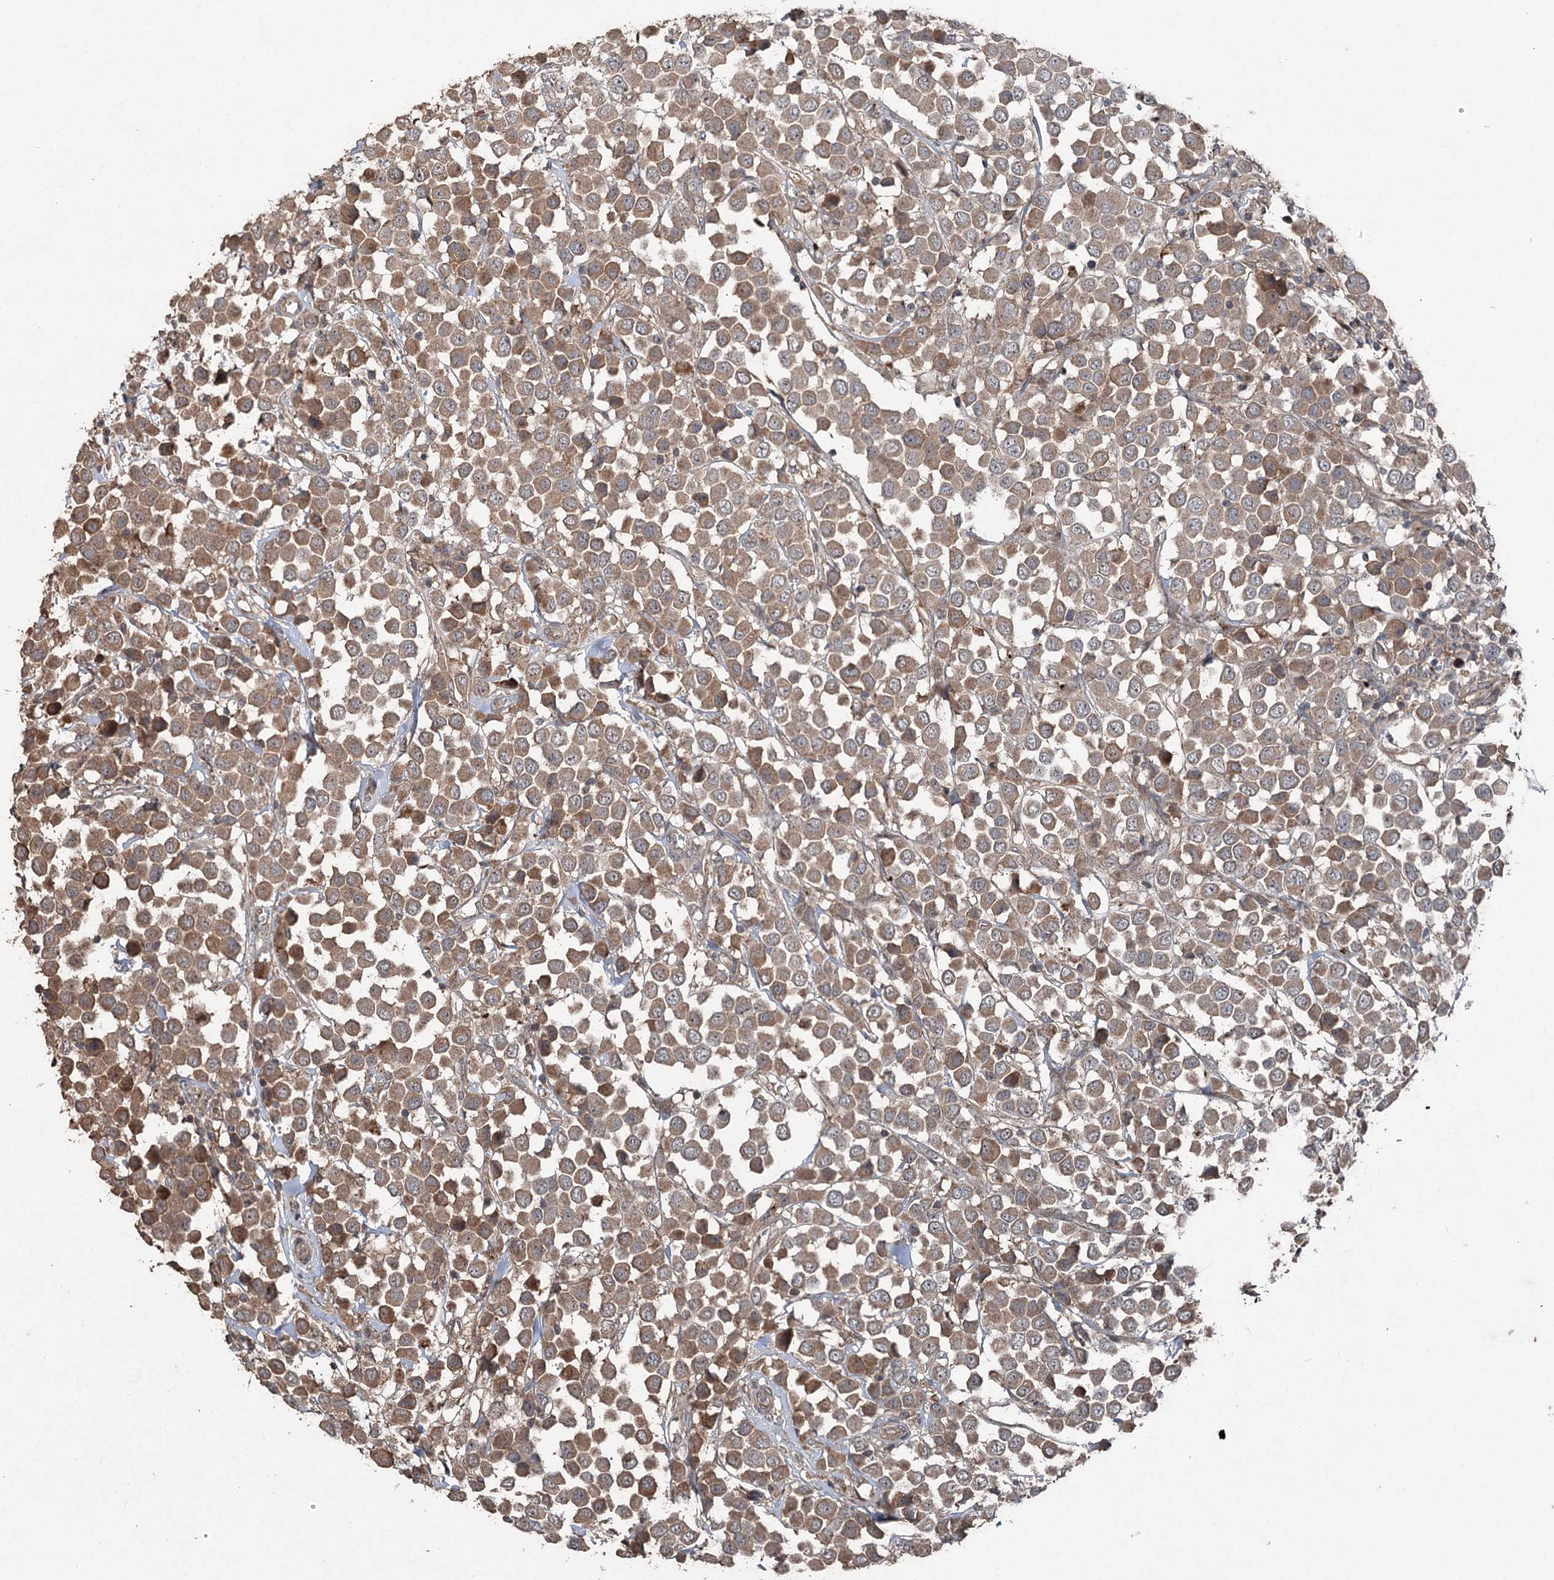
{"staining": {"intensity": "moderate", "quantity": ">75%", "location": "cytoplasmic/membranous"}, "tissue": "breast cancer", "cell_type": "Tumor cells", "image_type": "cancer", "snomed": [{"axis": "morphology", "description": "Duct carcinoma"}, {"axis": "topography", "description": "Breast"}], "caption": "A medium amount of moderate cytoplasmic/membranous expression is identified in approximately >75% of tumor cells in breast cancer tissue.", "gene": "MAPK8IP2", "patient": {"sex": "female", "age": 61}}